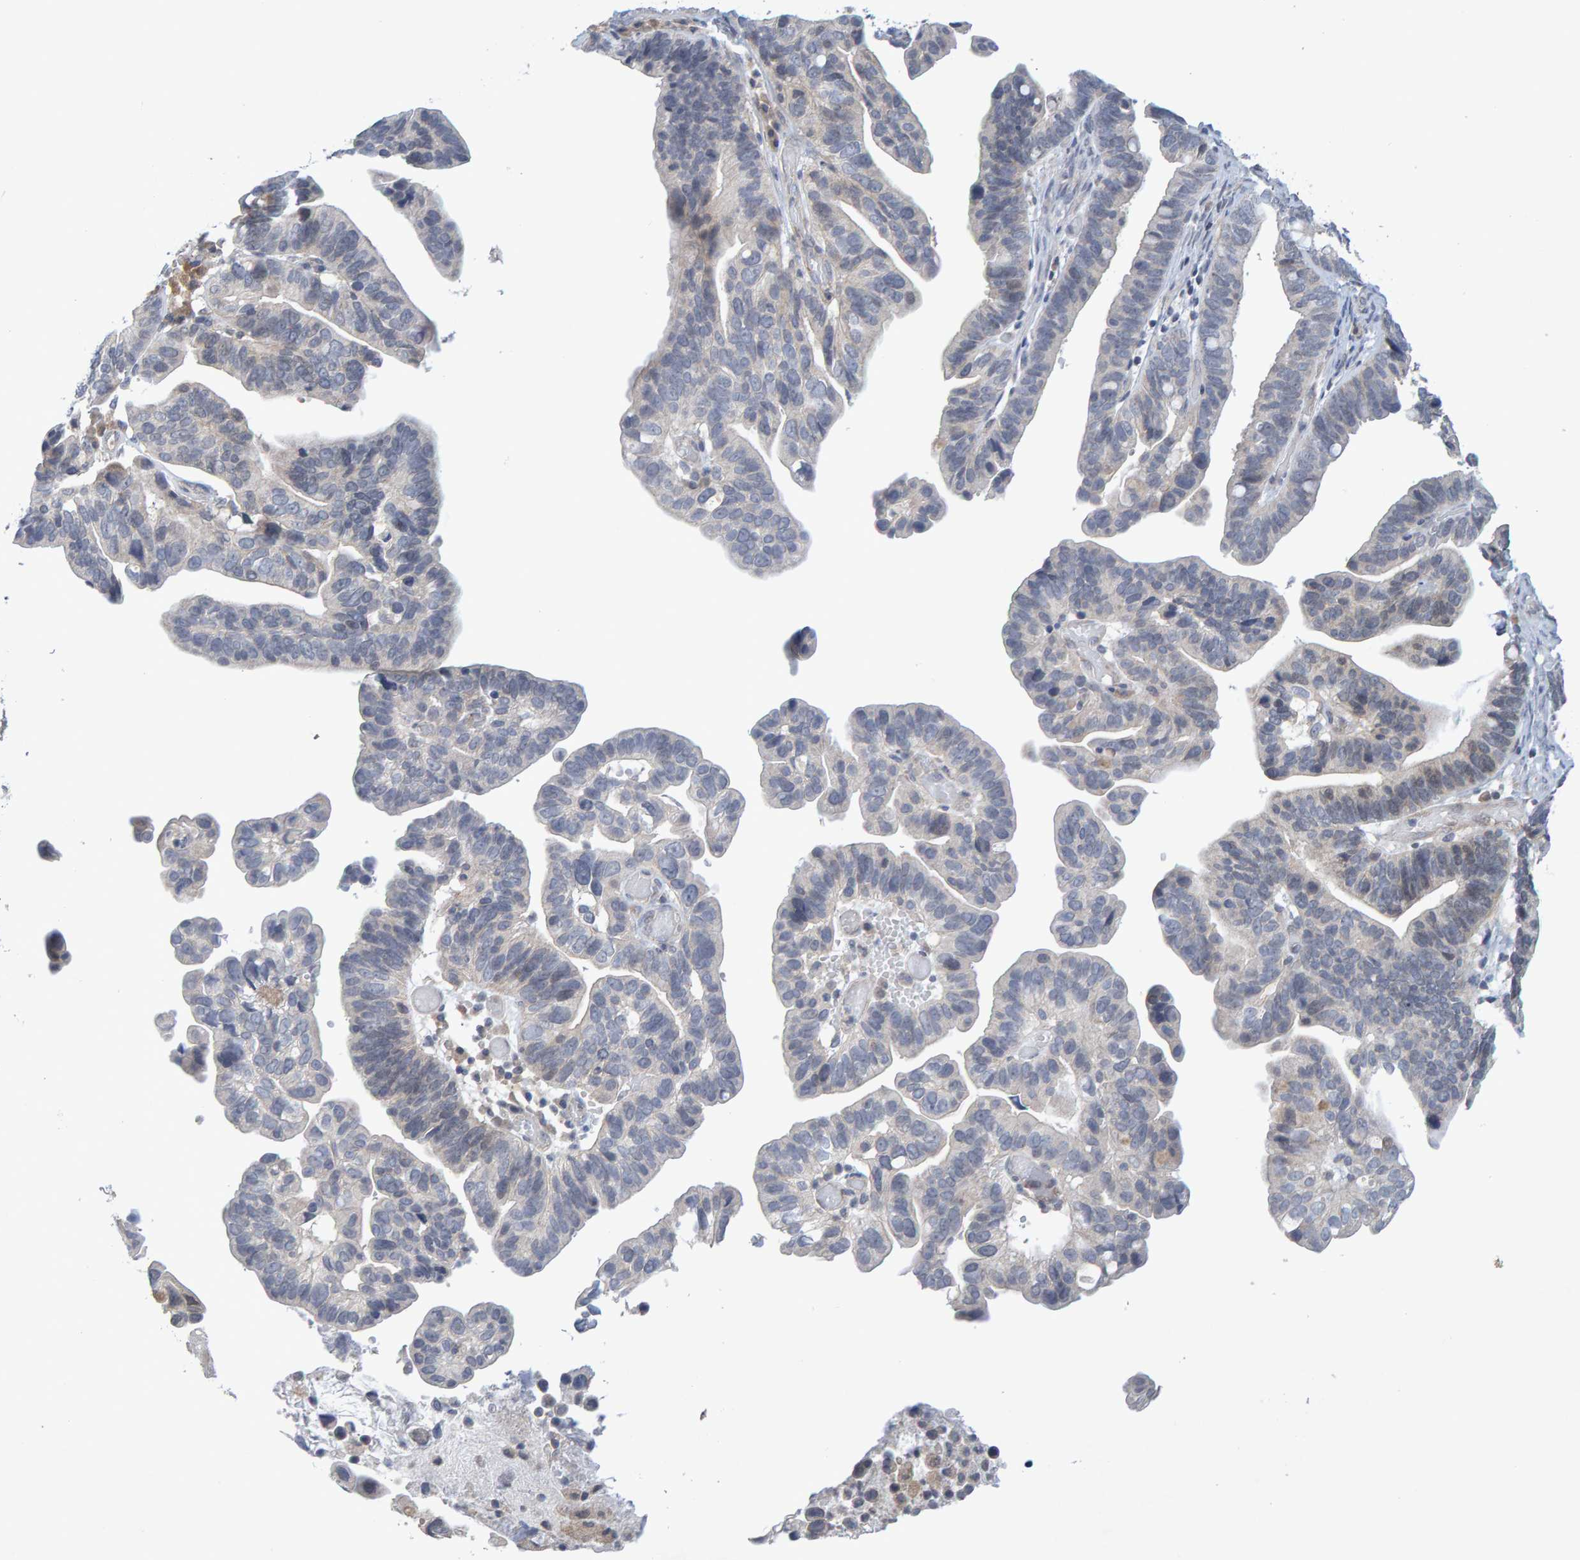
{"staining": {"intensity": "negative", "quantity": "none", "location": "none"}, "tissue": "ovarian cancer", "cell_type": "Tumor cells", "image_type": "cancer", "snomed": [{"axis": "morphology", "description": "Cystadenocarcinoma, serous, NOS"}, {"axis": "topography", "description": "Ovary"}], "caption": "The histopathology image demonstrates no significant positivity in tumor cells of ovarian cancer.", "gene": "CDH2", "patient": {"sex": "female", "age": 56}}